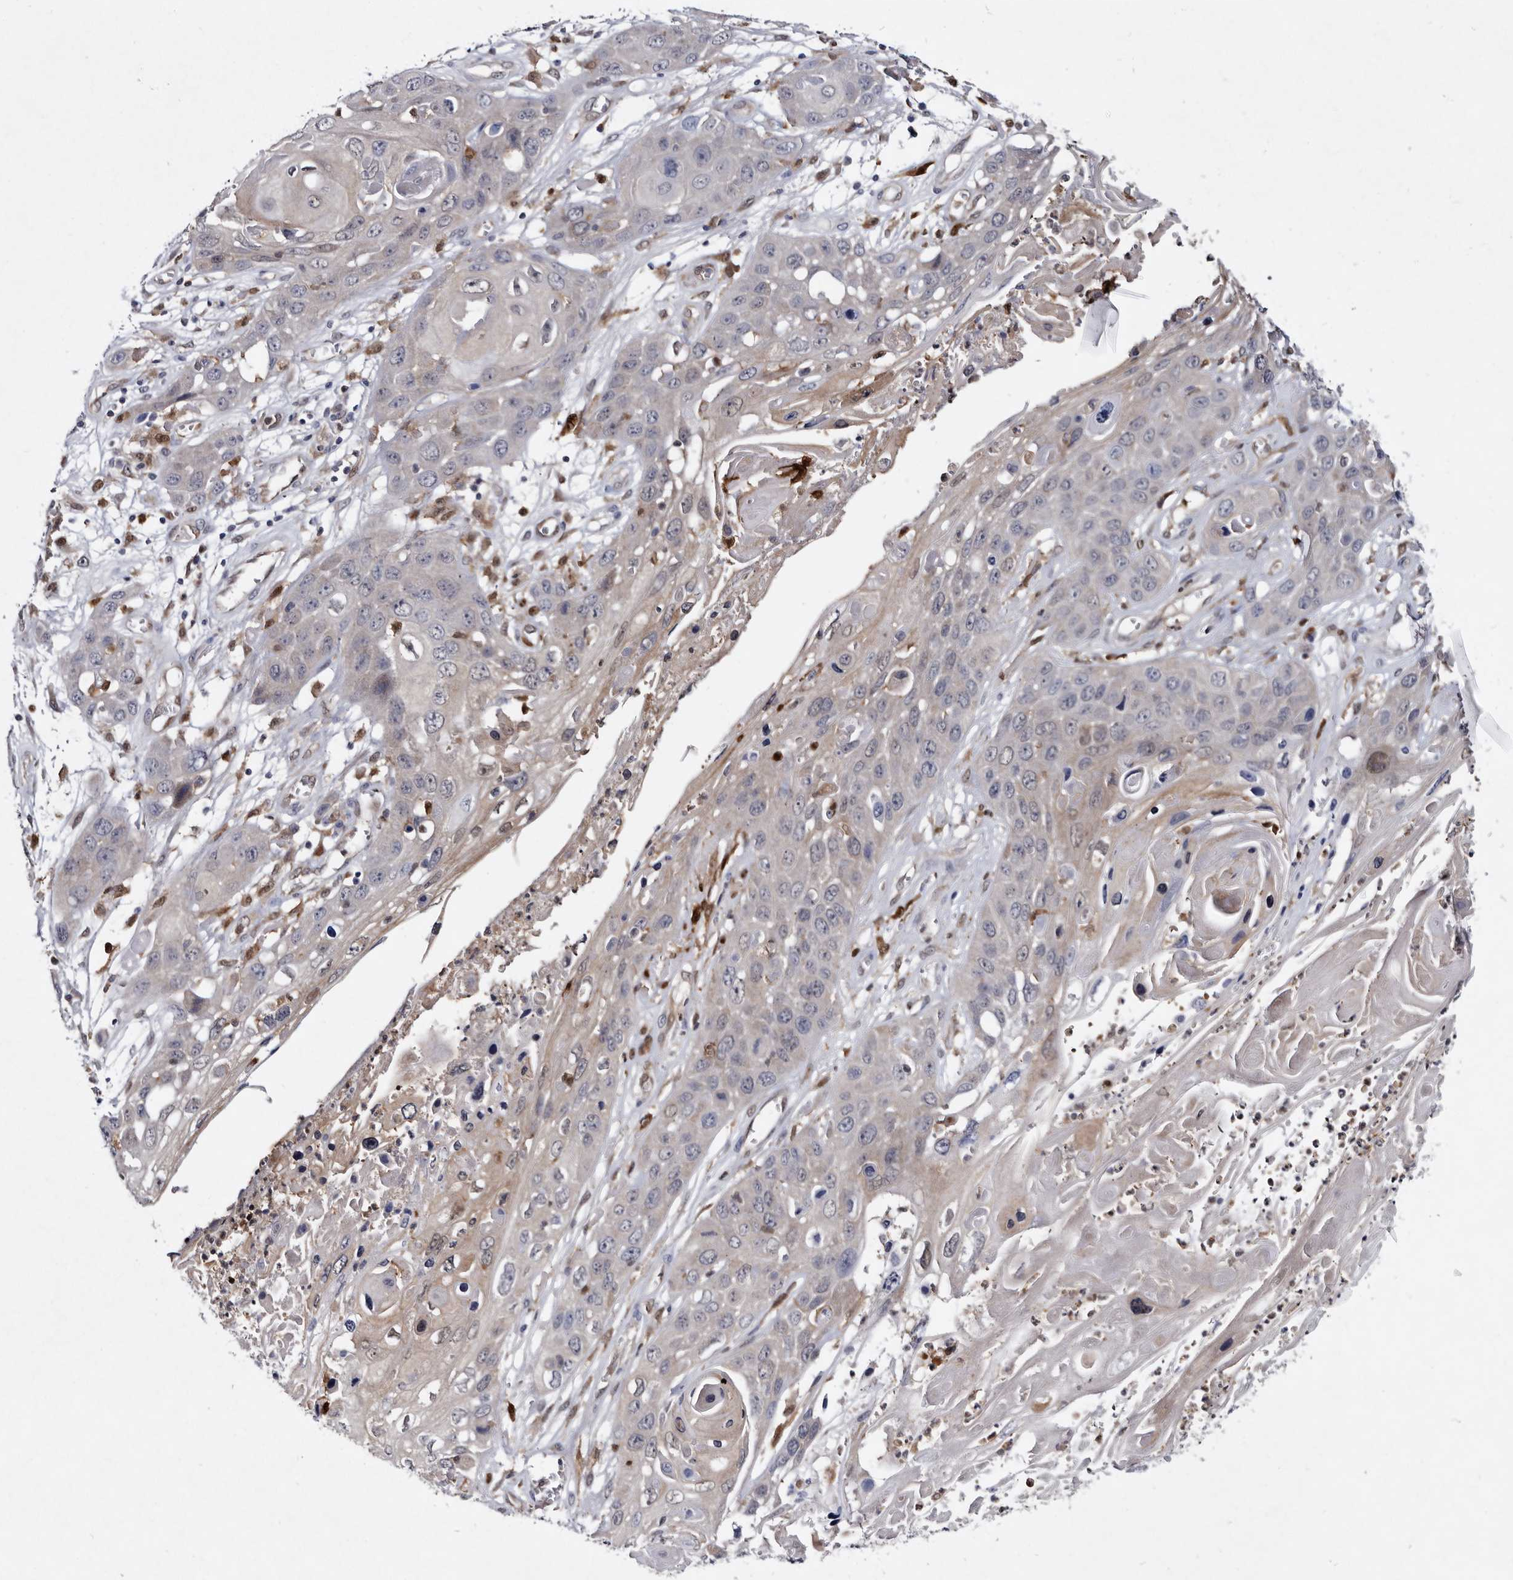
{"staining": {"intensity": "negative", "quantity": "none", "location": "none"}, "tissue": "skin cancer", "cell_type": "Tumor cells", "image_type": "cancer", "snomed": [{"axis": "morphology", "description": "Squamous cell carcinoma, NOS"}, {"axis": "topography", "description": "Skin"}], "caption": "High power microscopy image of an immunohistochemistry (IHC) micrograph of skin cancer, revealing no significant positivity in tumor cells.", "gene": "SERPINB8", "patient": {"sex": "male", "age": 55}}